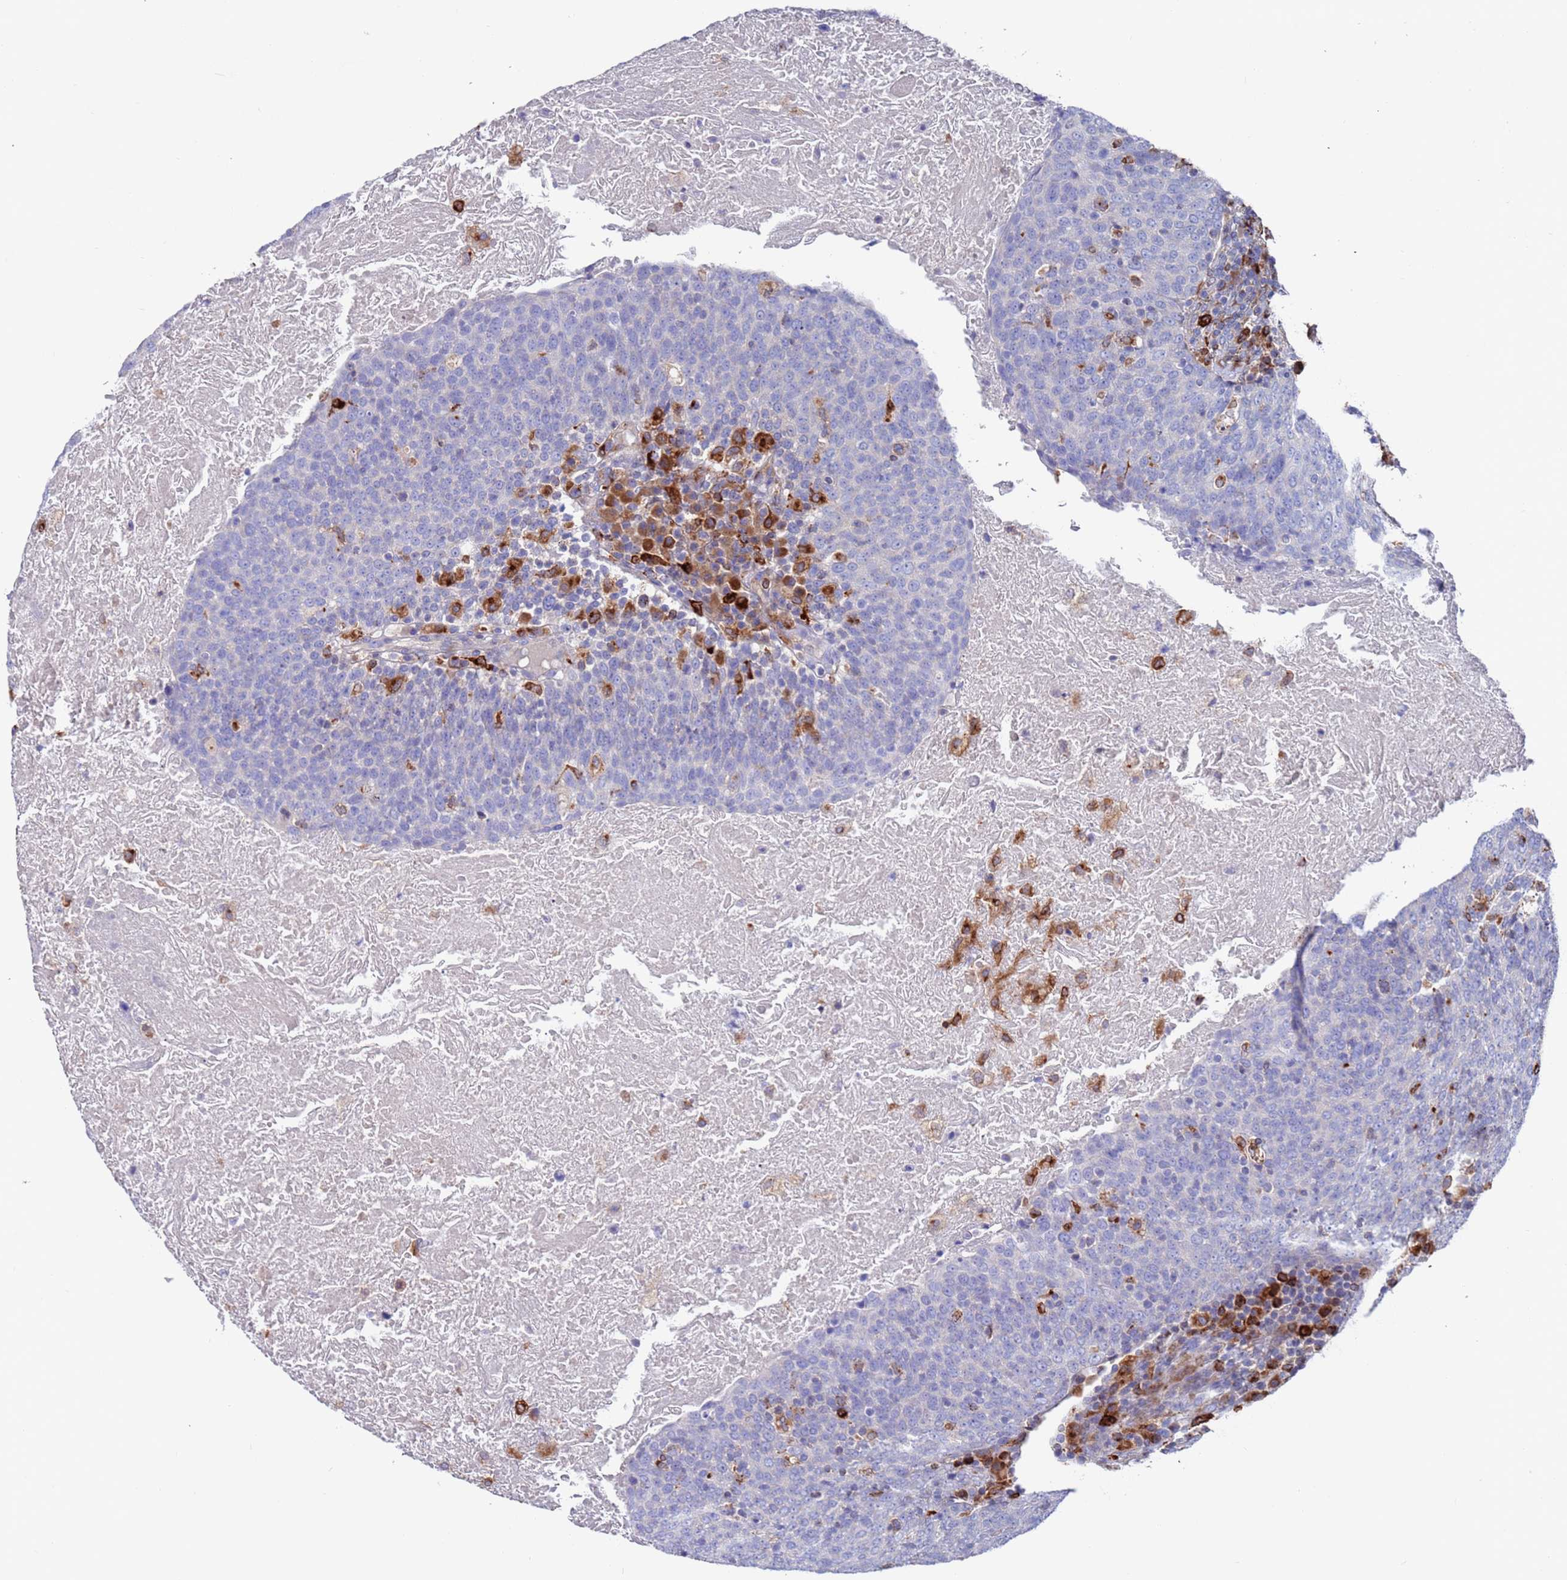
{"staining": {"intensity": "negative", "quantity": "none", "location": "none"}, "tissue": "head and neck cancer", "cell_type": "Tumor cells", "image_type": "cancer", "snomed": [{"axis": "morphology", "description": "Squamous cell carcinoma, NOS"}, {"axis": "morphology", "description": "Squamous cell carcinoma, metastatic, NOS"}, {"axis": "topography", "description": "Lymph node"}, {"axis": "topography", "description": "Head-Neck"}], "caption": "The immunohistochemistry micrograph has no significant expression in tumor cells of metastatic squamous cell carcinoma (head and neck) tissue.", "gene": "GREB1L", "patient": {"sex": "male", "age": 62}}